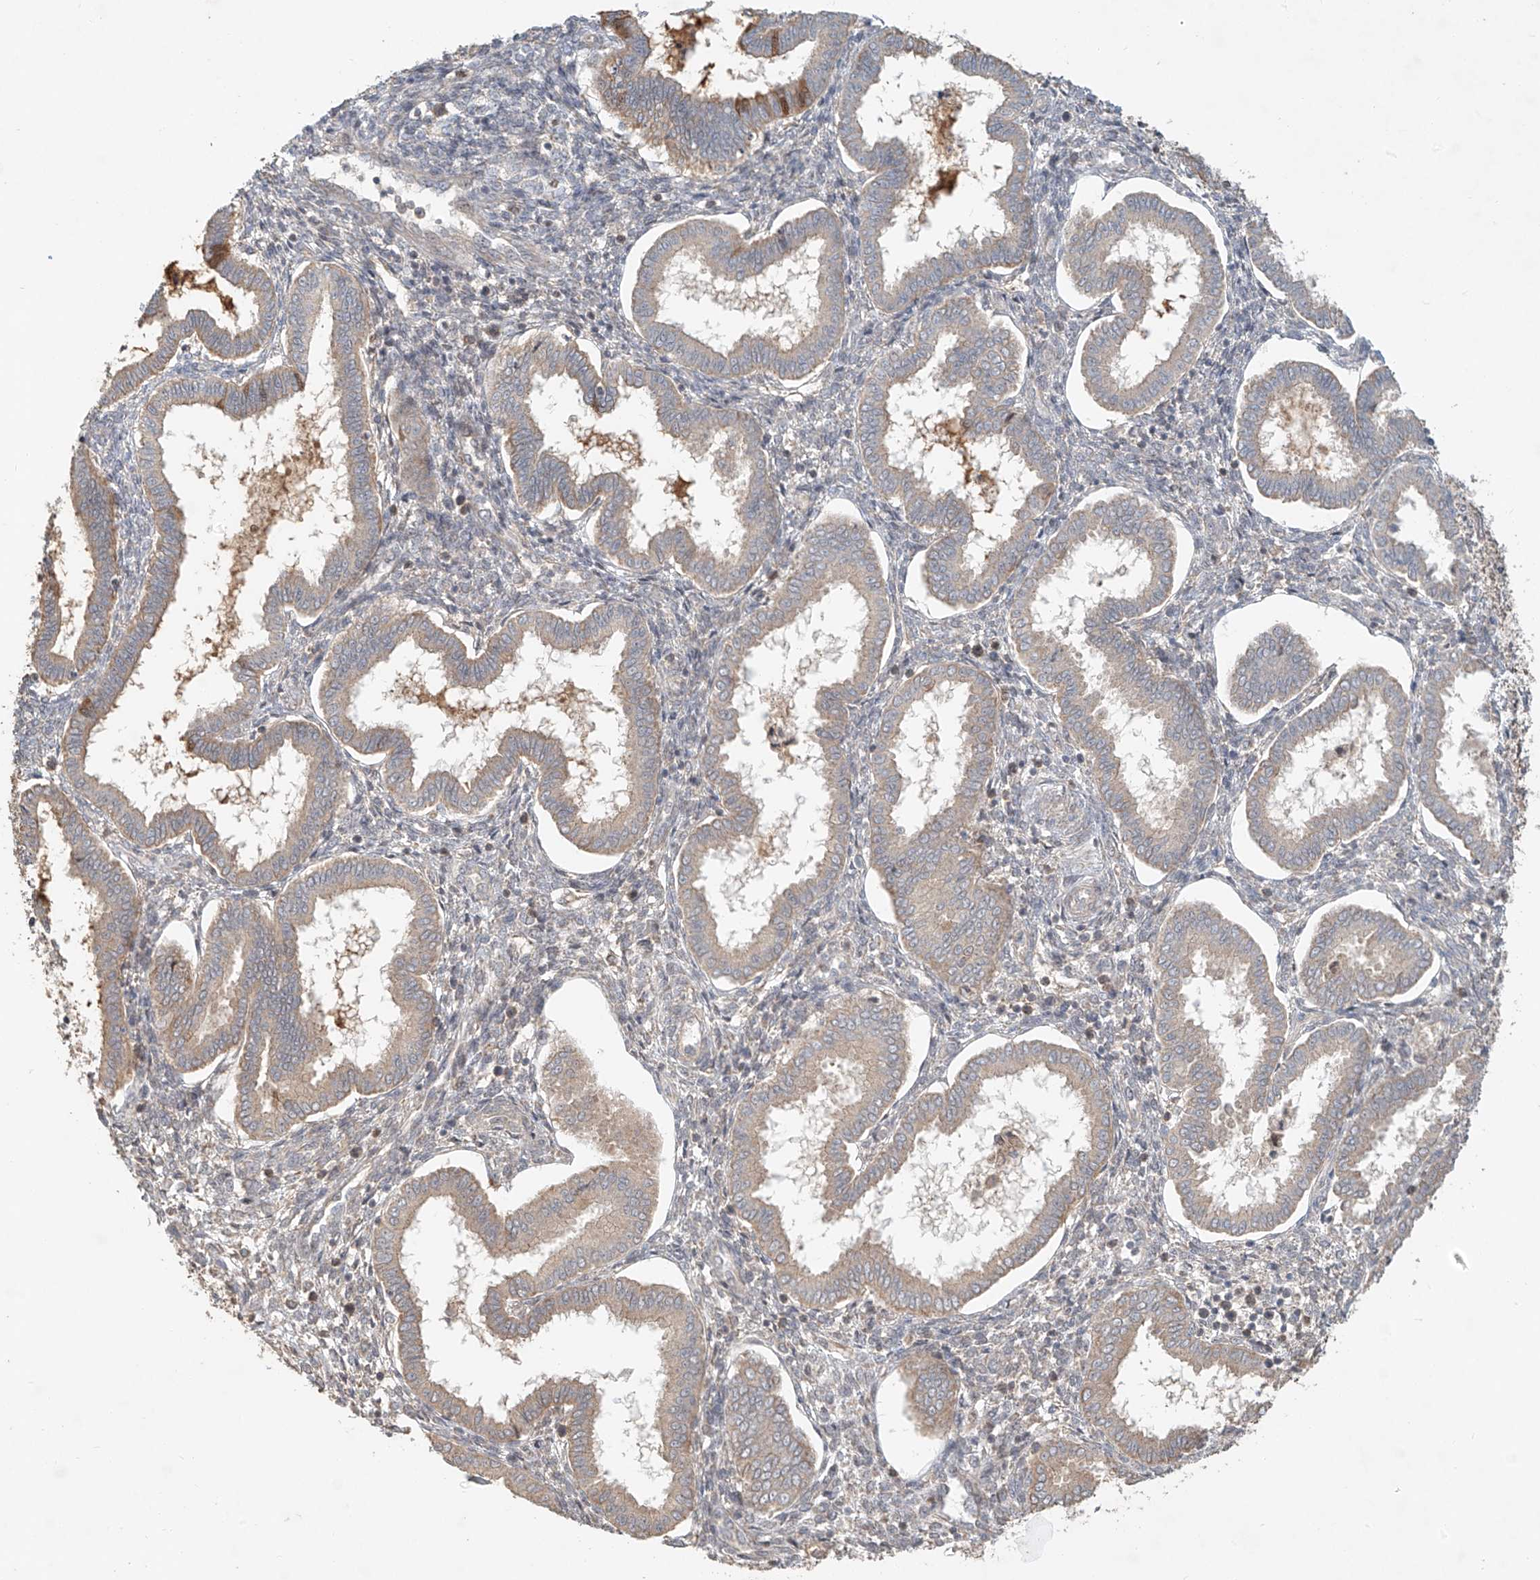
{"staining": {"intensity": "negative", "quantity": "none", "location": "none"}, "tissue": "endometrium", "cell_type": "Cells in endometrial stroma", "image_type": "normal", "snomed": [{"axis": "morphology", "description": "Normal tissue, NOS"}, {"axis": "topography", "description": "Endometrium"}], "caption": "Cells in endometrial stroma are negative for brown protein staining in benign endometrium. (Stains: DAB immunohistochemistry with hematoxylin counter stain, Microscopy: brightfield microscopy at high magnification).", "gene": "TMEM61", "patient": {"sex": "female", "age": 24}}